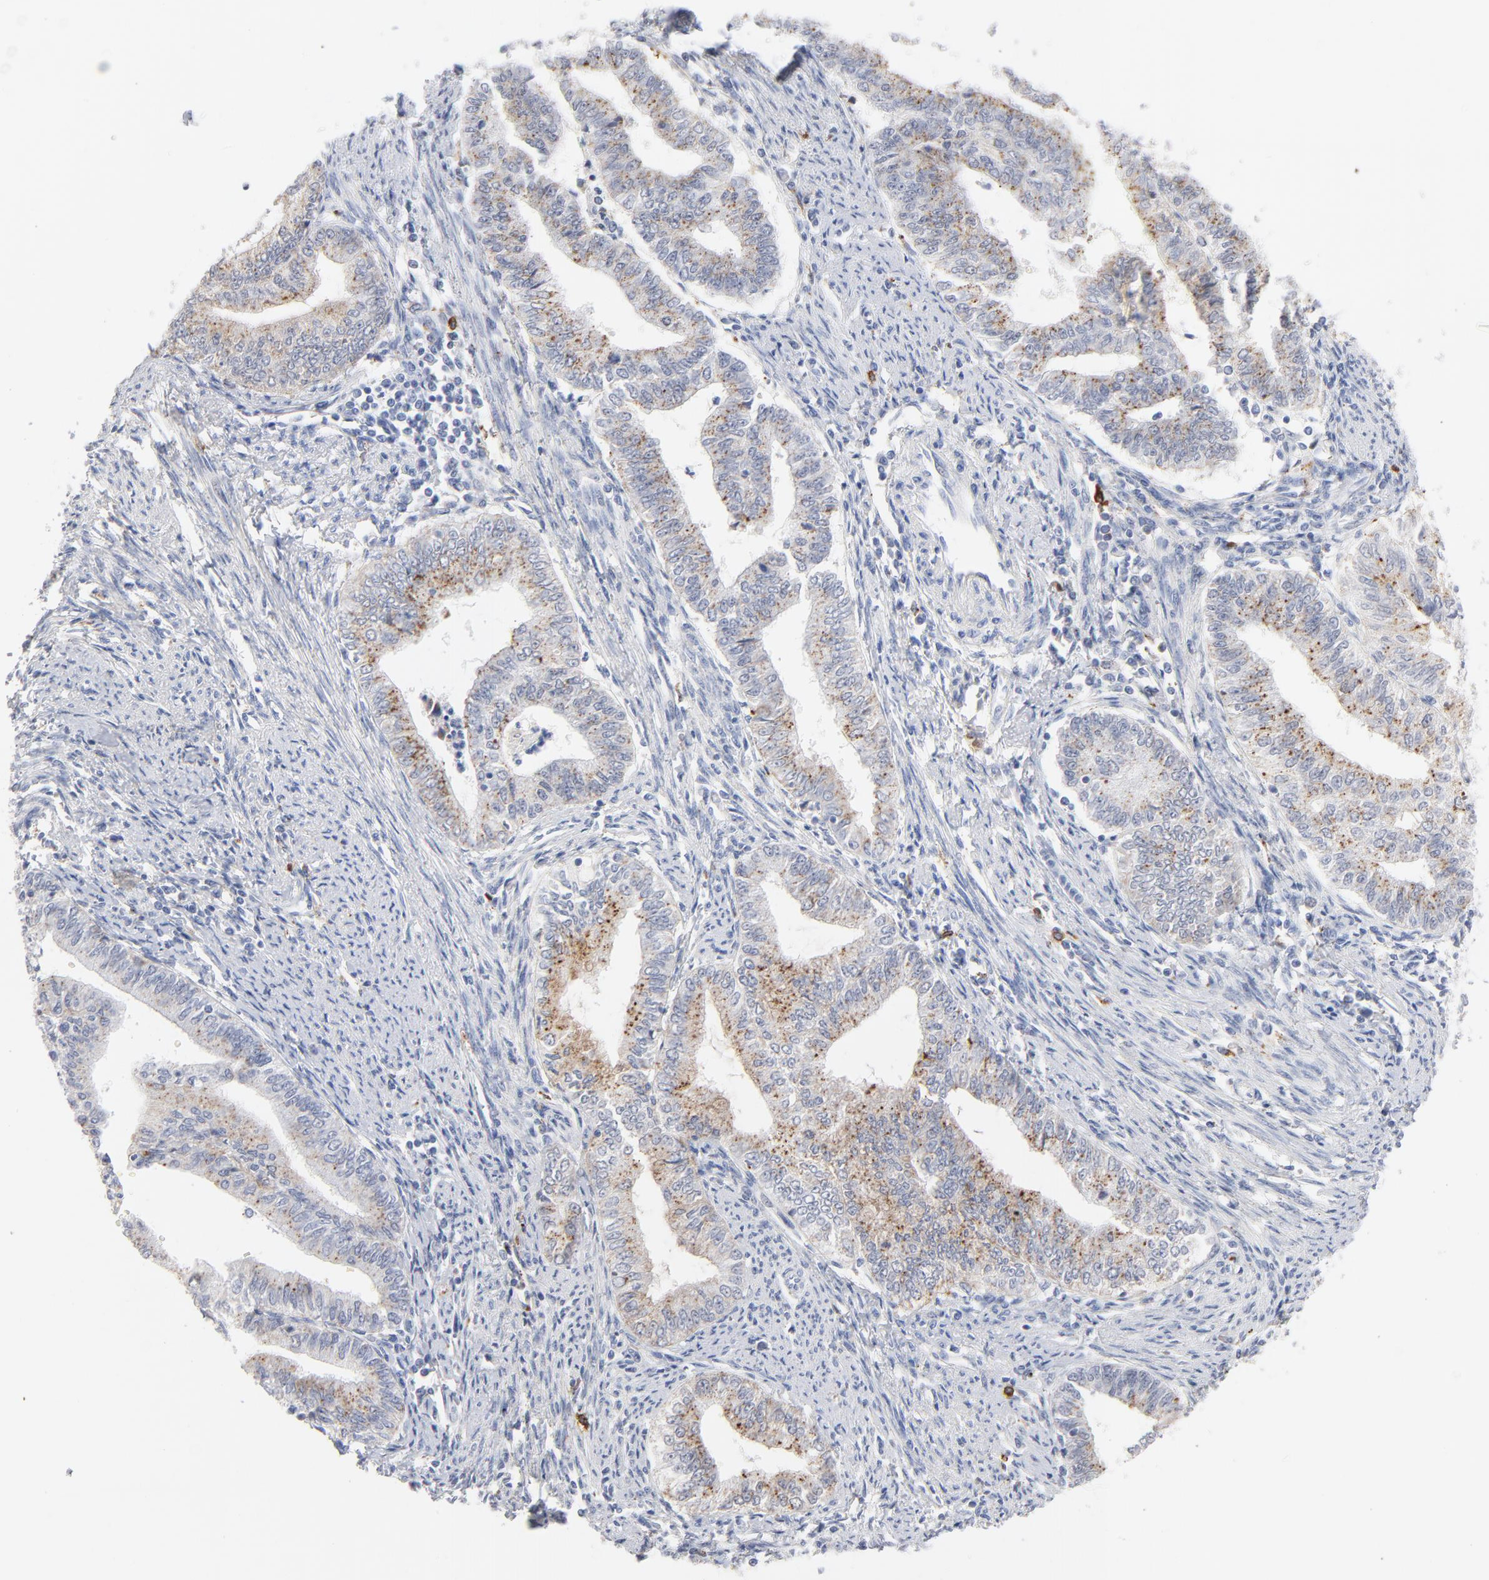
{"staining": {"intensity": "moderate", "quantity": ">75%", "location": "cytoplasmic/membranous"}, "tissue": "endometrial cancer", "cell_type": "Tumor cells", "image_type": "cancer", "snomed": [{"axis": "morphology", "description": "Adenocarcinoma, NOS"}, {"axis": "topography", "description": "Endometrium"}], "caption": "Approximately >75% of tumor cells in adenocarcinoma (endometrial) show moderate cytoplasmic/membranous protein staining as visualized by brown immunohistochemical staining.", "gene": "LTBP2", "patient": {"sex": "female", "age": 66}}